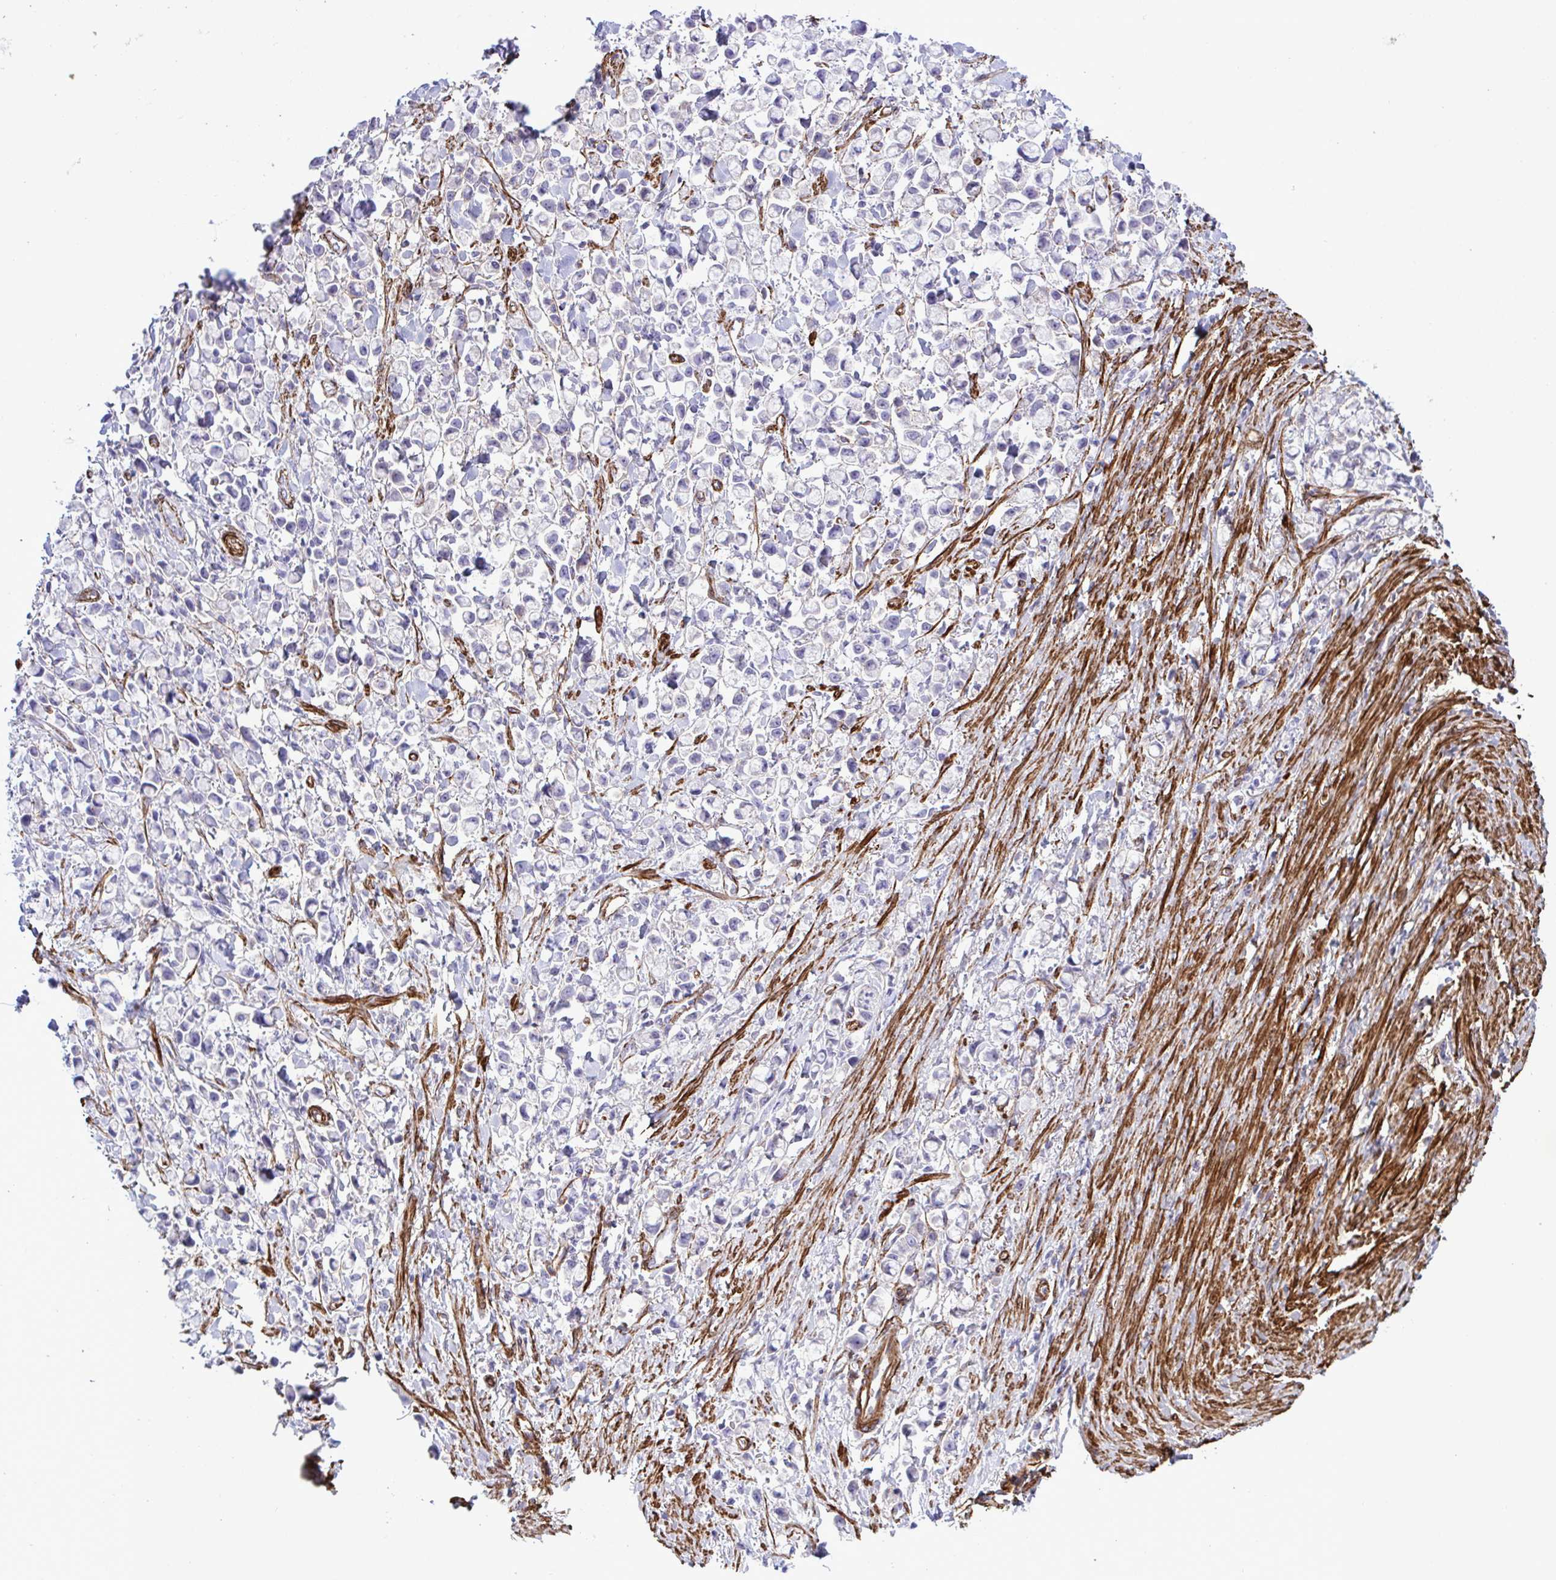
{"staining": {"intensity": "negative", "quantity": "none", "location": "none"}, "tissue": "stomach cancer", "cell_type": "Tumor cells", "image_type": "cancer", "snomed": [{"axis": "morphology", "description": "Adenocarcinoma, NOS"}, {"axis": "topography", "description": "Stomach"}], "caption": "Photomicrograph shows no significant protein staining in tumor cells of stomach cancer.", "gene": "SYNPO2L", "patient": {"sex": "female", "age": 81}}